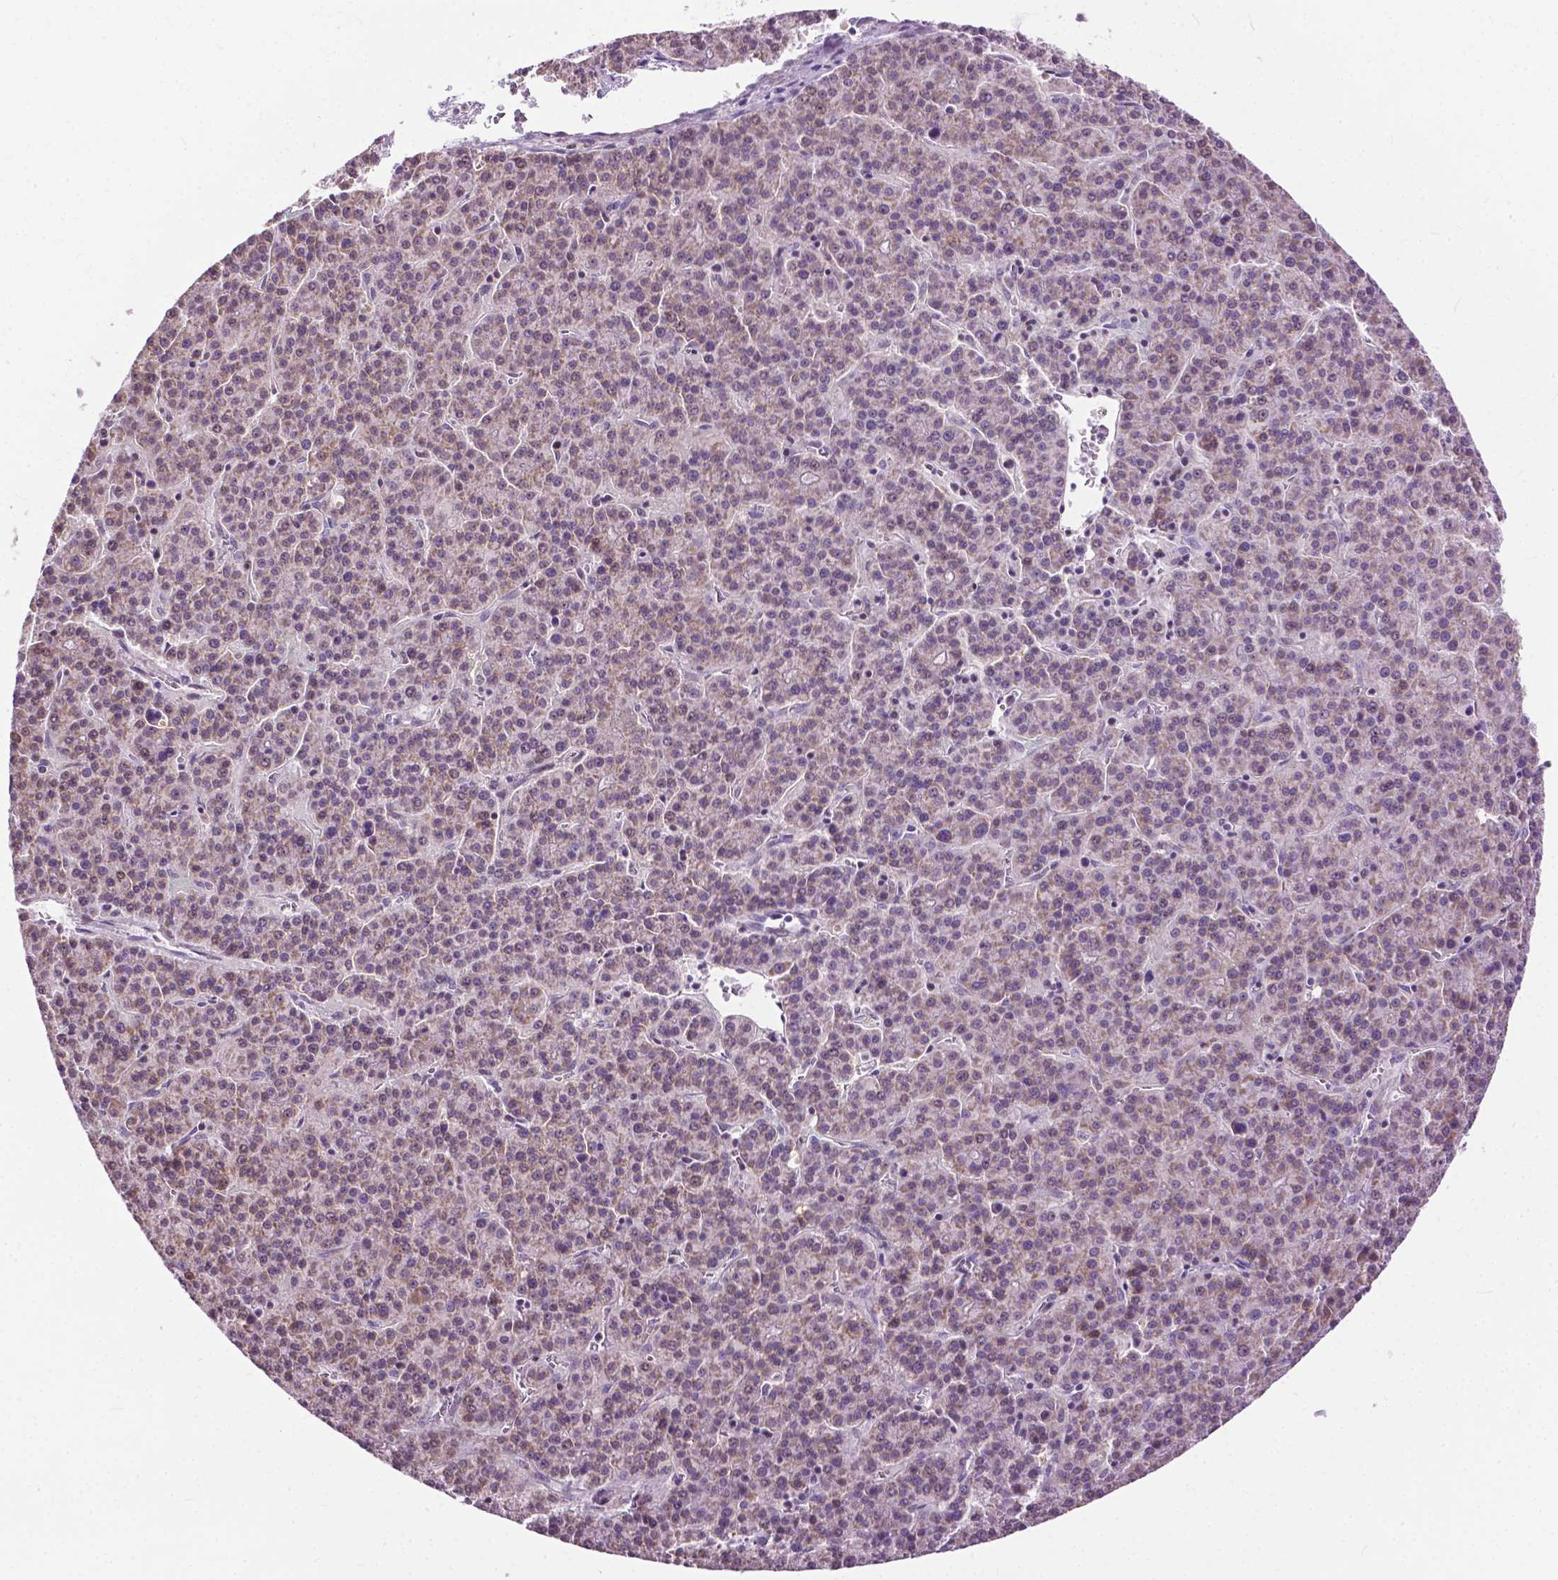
{"staining": {"intensity": "weak", "quantity": ">75%", "location": "cytoplasmic/membranous"}, "tissue": "liver cancer", "cell_type": "Tumor cells", "image_type": "cancer", "snomed": [{"axis": "morphology", "description": "Carcinoma, Hepatocellular, NOS"}, {"axis": "topography", "description": "Liver"}], "caption": "Hepatocellular carcinoma (liver) stained with immunohistochemistry exhibits weak cytoplasmic/membranous positivity in about >75% of tumor cells.", "gene": "TTC9B", "patient": {"sex": "female", "age": 58}}